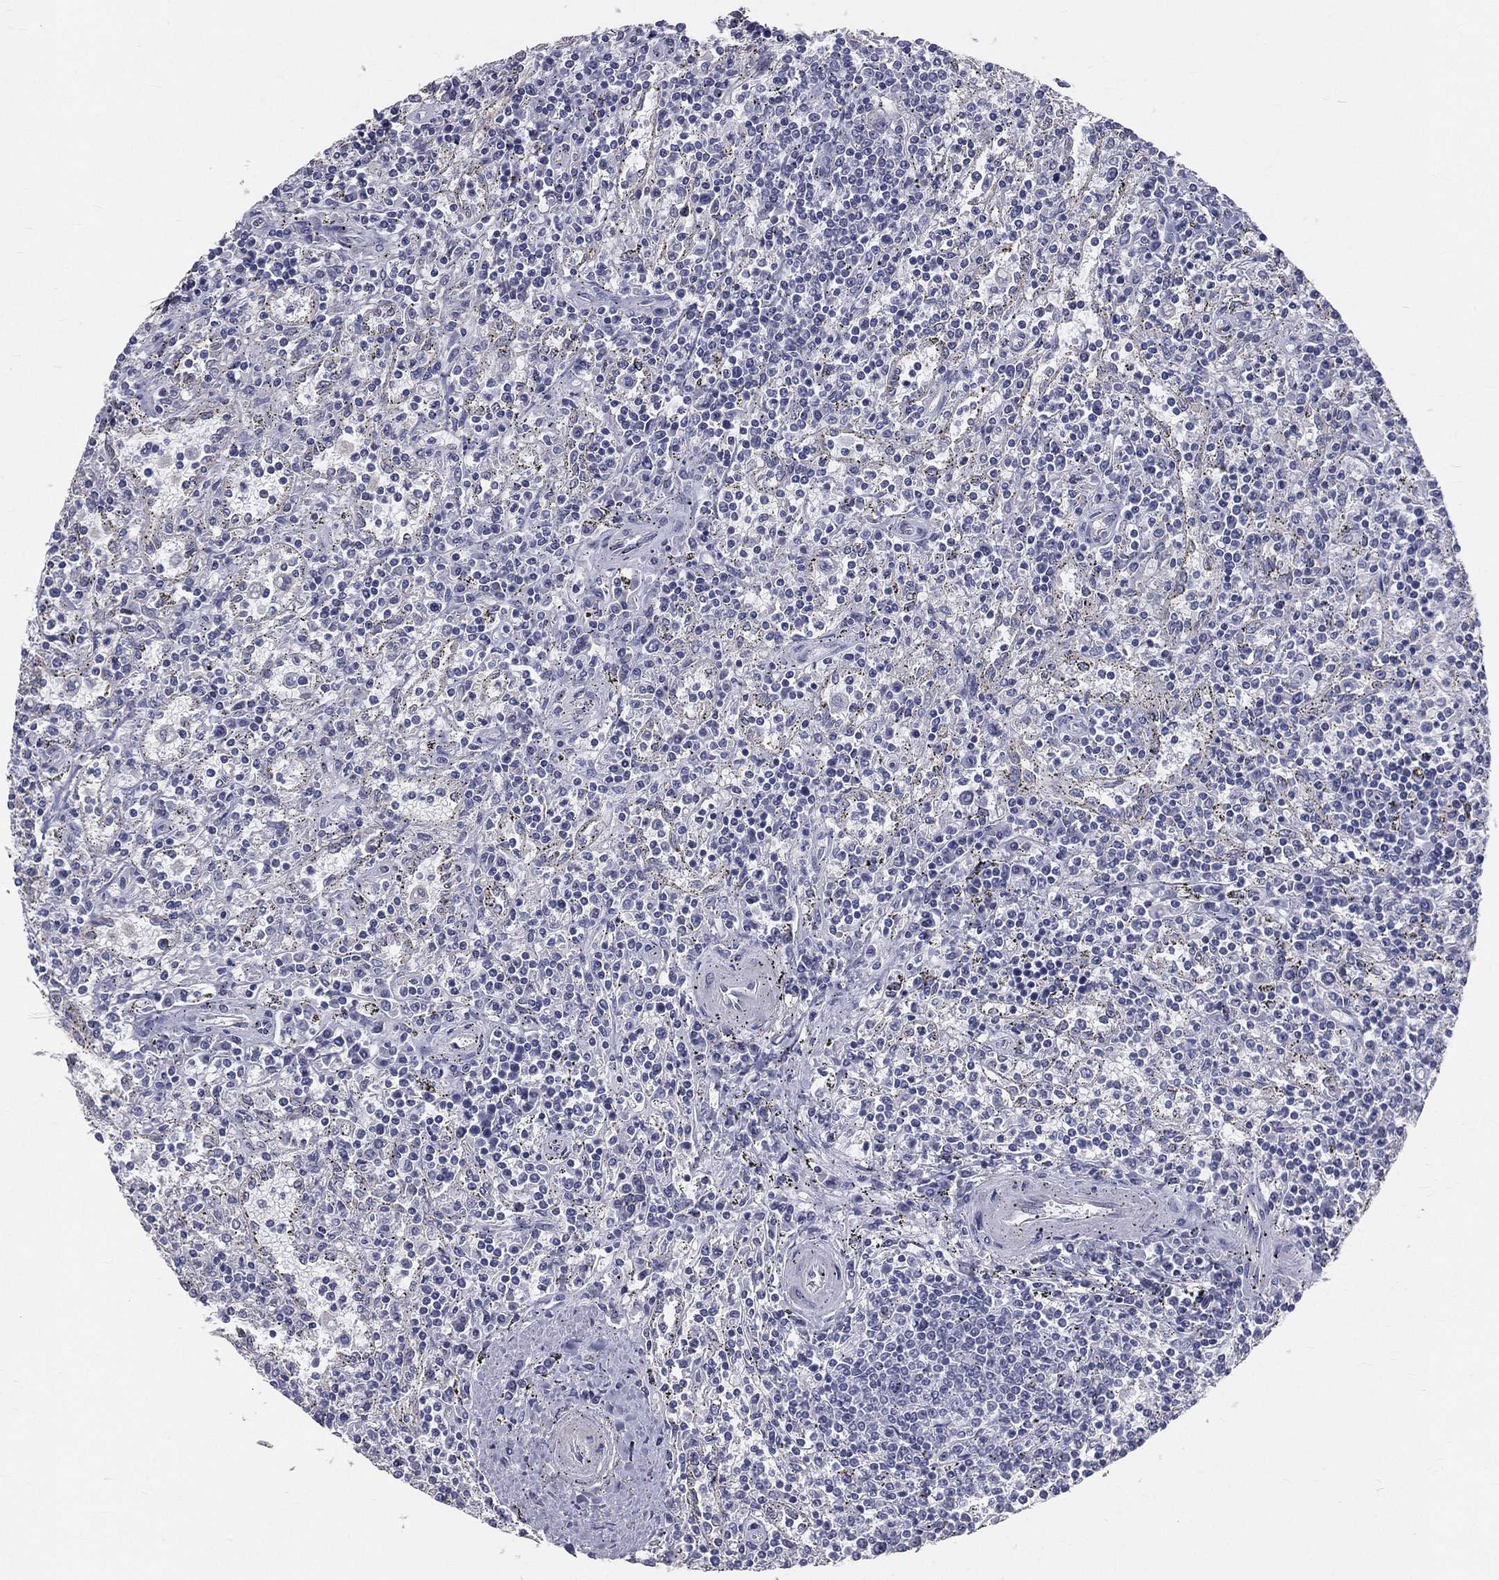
{"staining": {"intensity": "negative", "quantity": "none", "location": "none"}, "tissue": "lymphoma", "cell_type": "Tumor cells", "image_type": "cancer", "snomed": [{"axis": "morphology", "description": "Malignant lymphoma, non-Hodgkin's type, Low grade"}, {"axis": "topography", "description": "Spleen"}], "caption": "Malignant lymphoma, non-Hodgkin's type (low-grade) was stained to show a protein in brown. There is no significant positivity in tumor cells. (Immunohistochemistry (ihc), brightfield microscopy, high magnification).", "gene": "MUC13", "patient": {"sex": "male", "age": 62}}